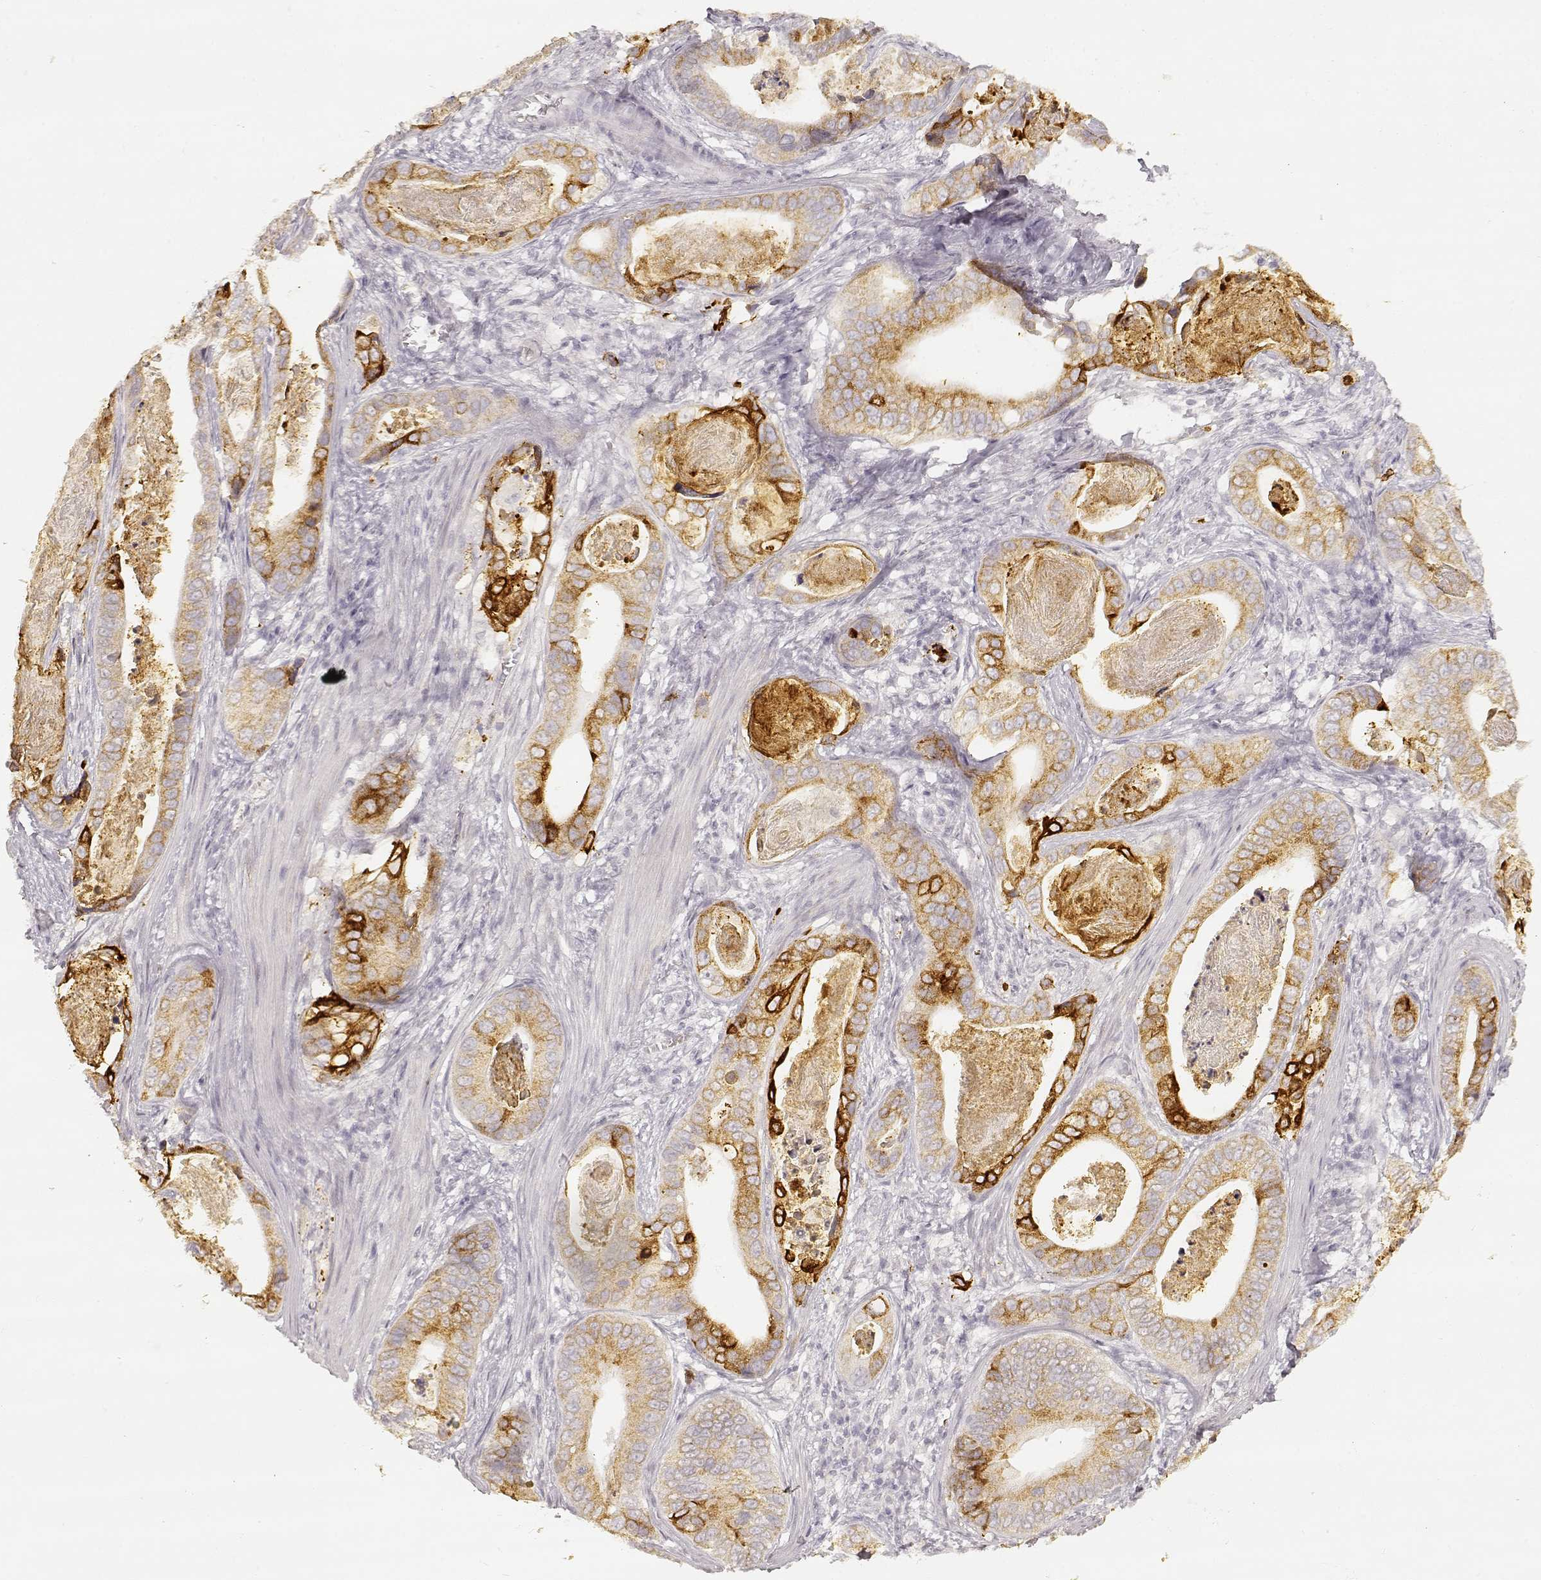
{"staining": {"intensity": "strong", "quantity": "<25%", "location": "cytoplasmic/membranous"}, "tissue": "stomach cancer", "cell_type": "Tumor cells", "image_type": "cancer", "snomed": [{"axis": "morphology", "description": "Adenocarcinoma, NOS"}, {"axis": "topography", "description": "Stomach"}], "caption": "The histopathology image displays staining of stomach cancer (adenocarcinoma), revealing strong cytoplasmic/membranous protein staining (brown color) within tumor cells.", "gene": "LAMC2", "patient": {"sex": "male", "age": 84}}